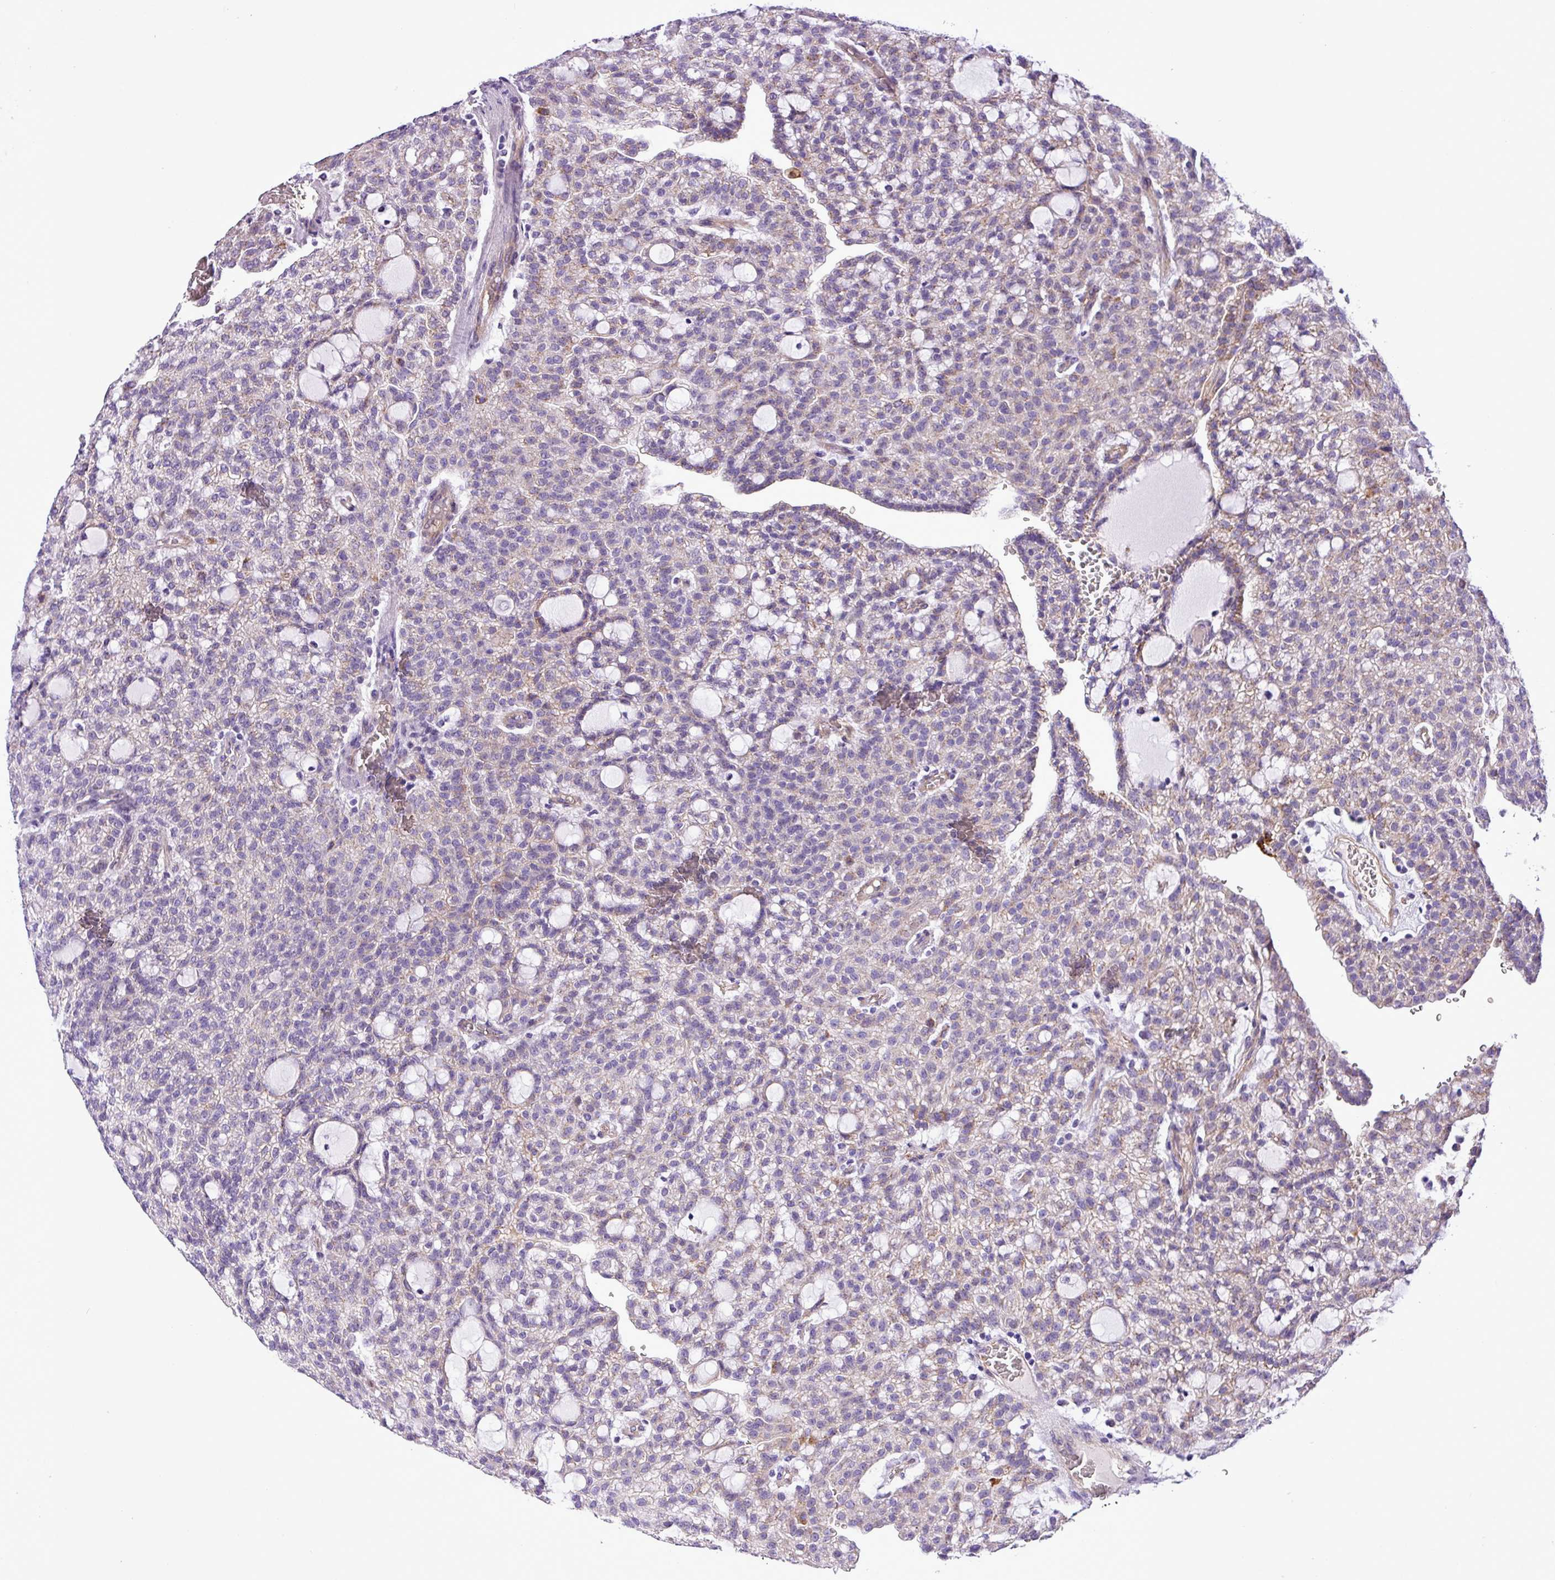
{"staining": {"intensity": "weak", "quantity": "<25%", "location": "cytoplasmic/membranous"}, "tissue": "renal cancer", "cell_type": "Tumor cells", "image_type": "cancer", "snomed": [{"axis": "morphology", "description": "Adenocarcinoma, NOS"}, {"axis": "topography", "description": "Kidney"}], "caption": "IHC of human adenocarcinoma (renal) demonstrates no staining in tumor cells.", "gene": "C11orf91", "patient": {"sex": "male", "age": 63}}